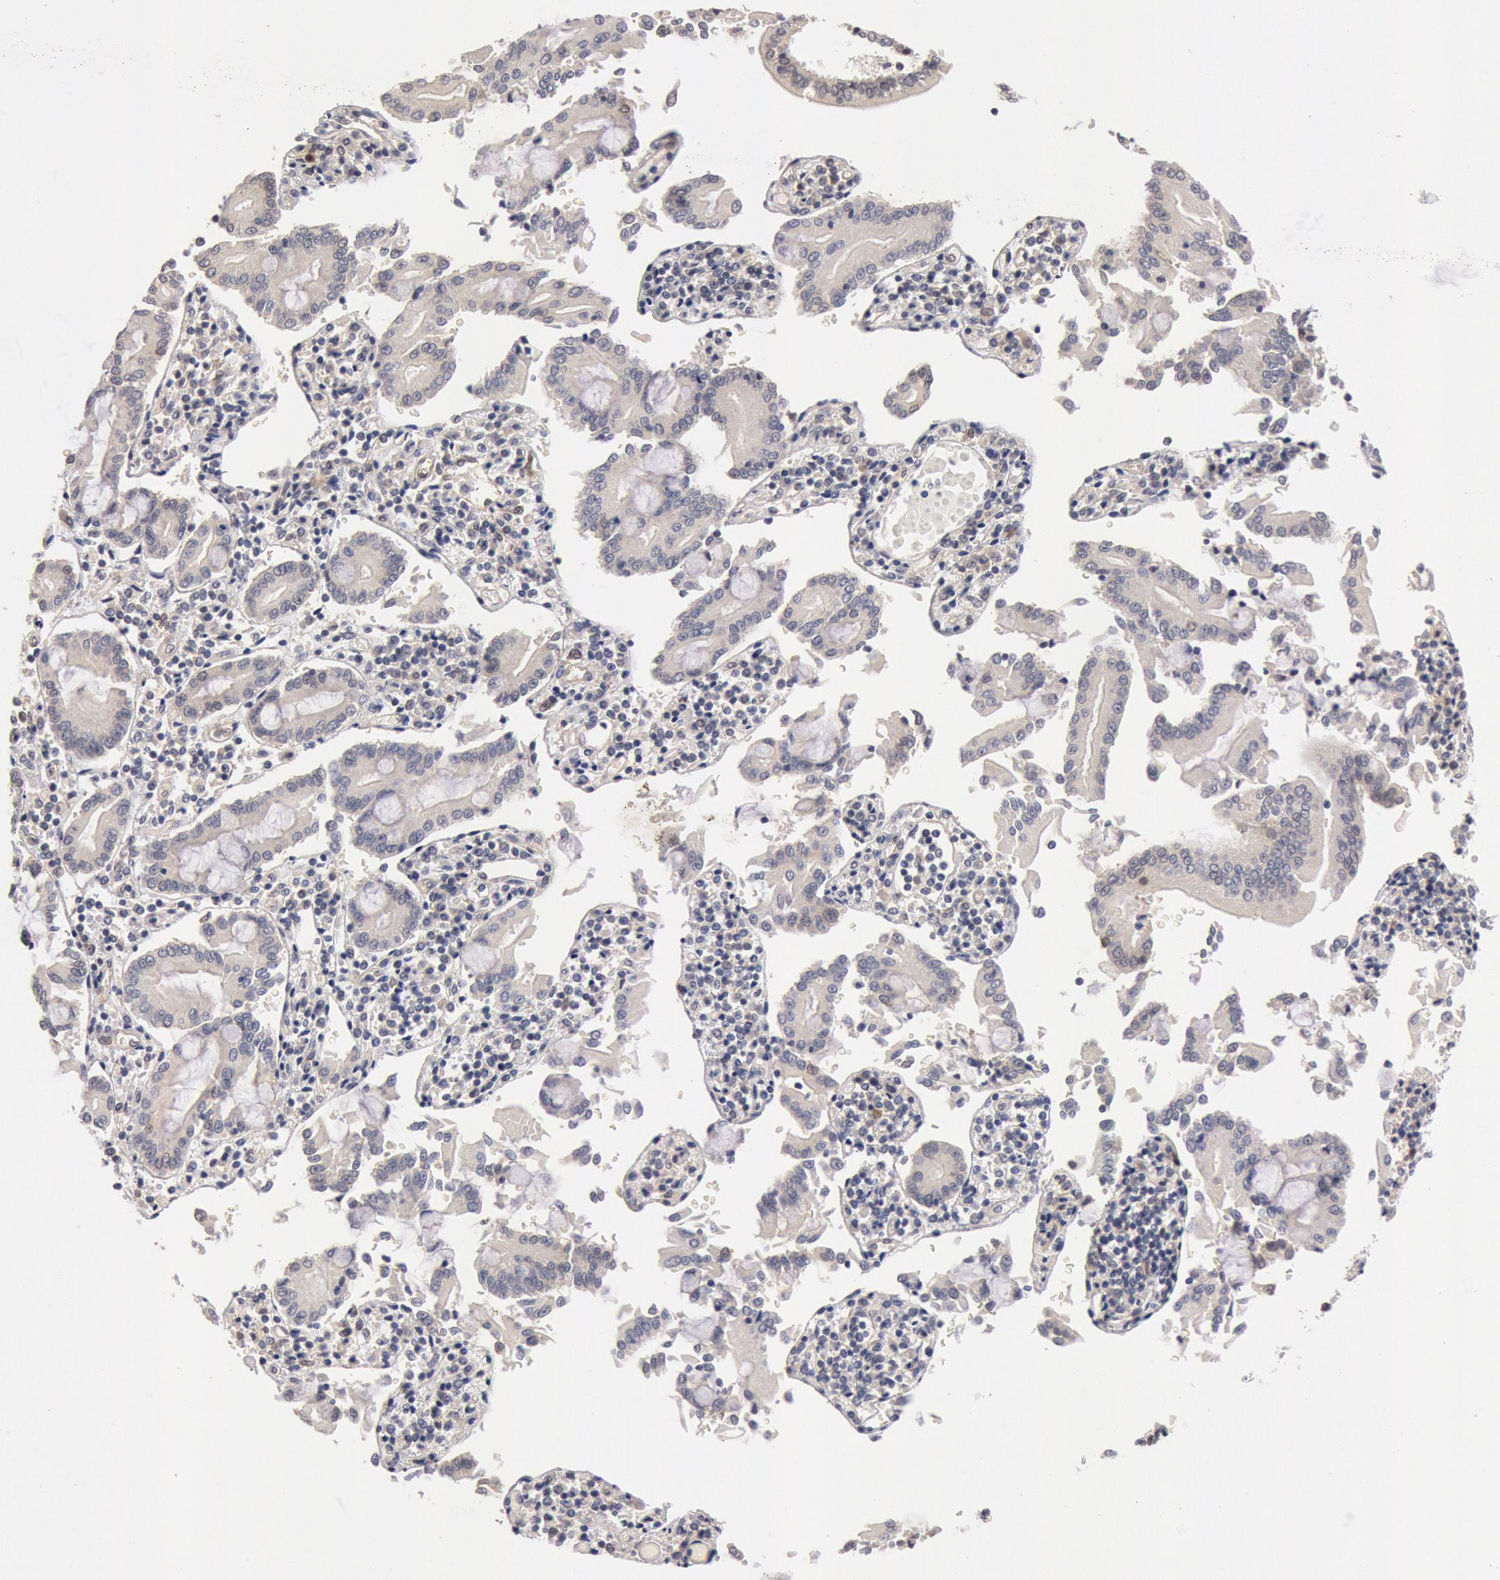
{"staining": {"intensity": "negative", "quantity": "none", "location": "none"}, "tissue": "pancreatic cancer", "cell_type": "Tumor cells", "image_type": "cancer", "snomed": [{"axis": "morphology", "description": "Adenocarcinoma, NOS"}, {"axis": "topography", "description": "Pancreas"}], "caption": "Human adenocarcinoma (pancreatic) stained for a protein using immunohistochemistry exhibits no expression in tumor cells.", "gene": "DNAJA1", "patient": {"sex": "female", "age": 57}}